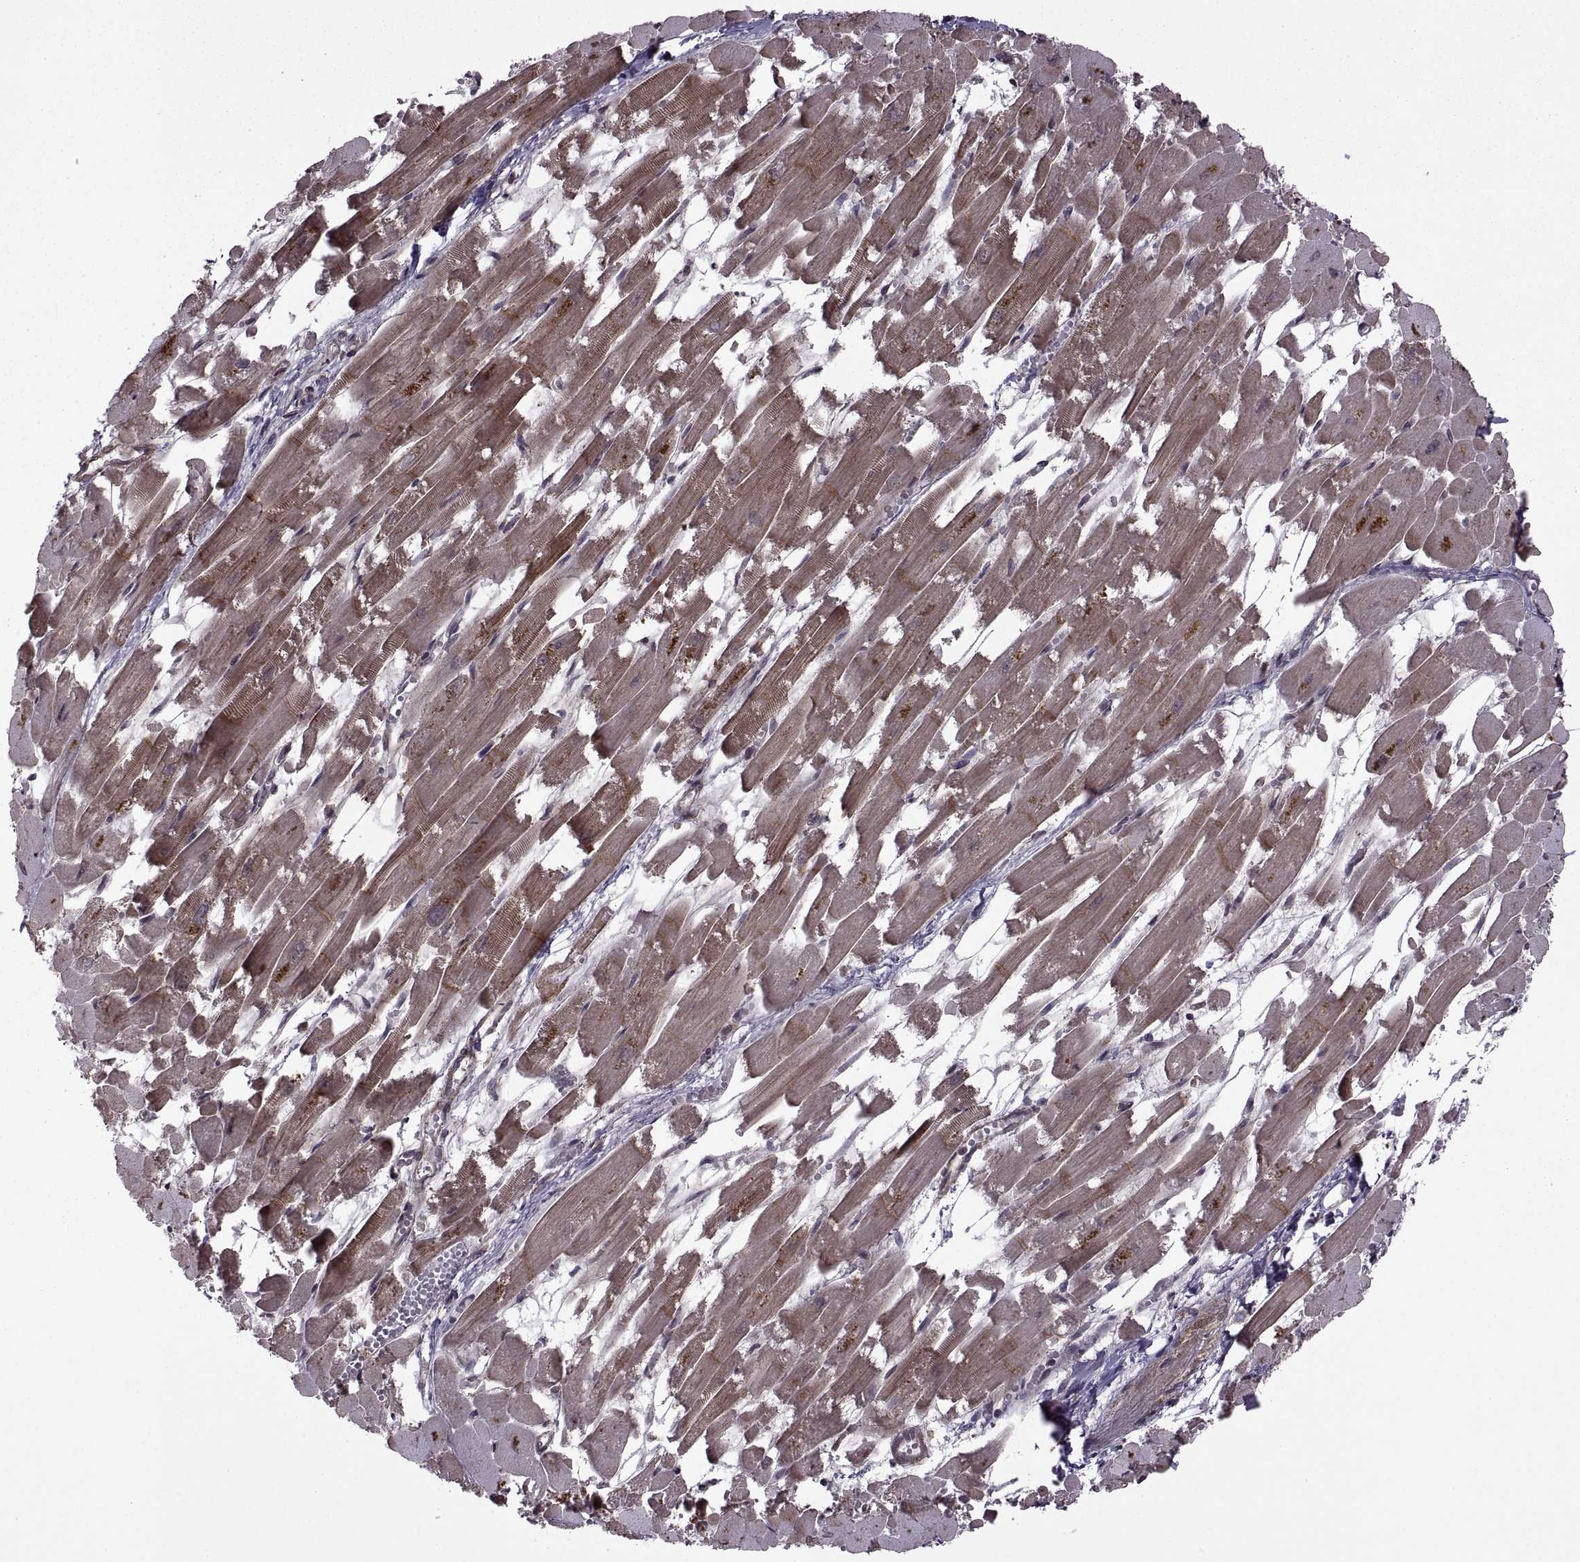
{"staining": {"intensity": "moderate", "quantity": ">75%", "location": "cytoplasmic/membranous"}, "tissue": "heart muscle", "cell_type": "Cardiomyocytes", "image_type": "normal", "snomed": [{"axis": "morphology", "description": "Normal tissue, NOS"}, {"axis": "topography", "description": "Heart"}], "caption": "Approximately >75% of cardiomyocytes in benign heart muscle show moderate cytoplasmic/membranous protein positivity as visualized by brown immunohistochemical staining.", "gene": "PTOV1", "patient": {"sex": "female", "age": 52}}